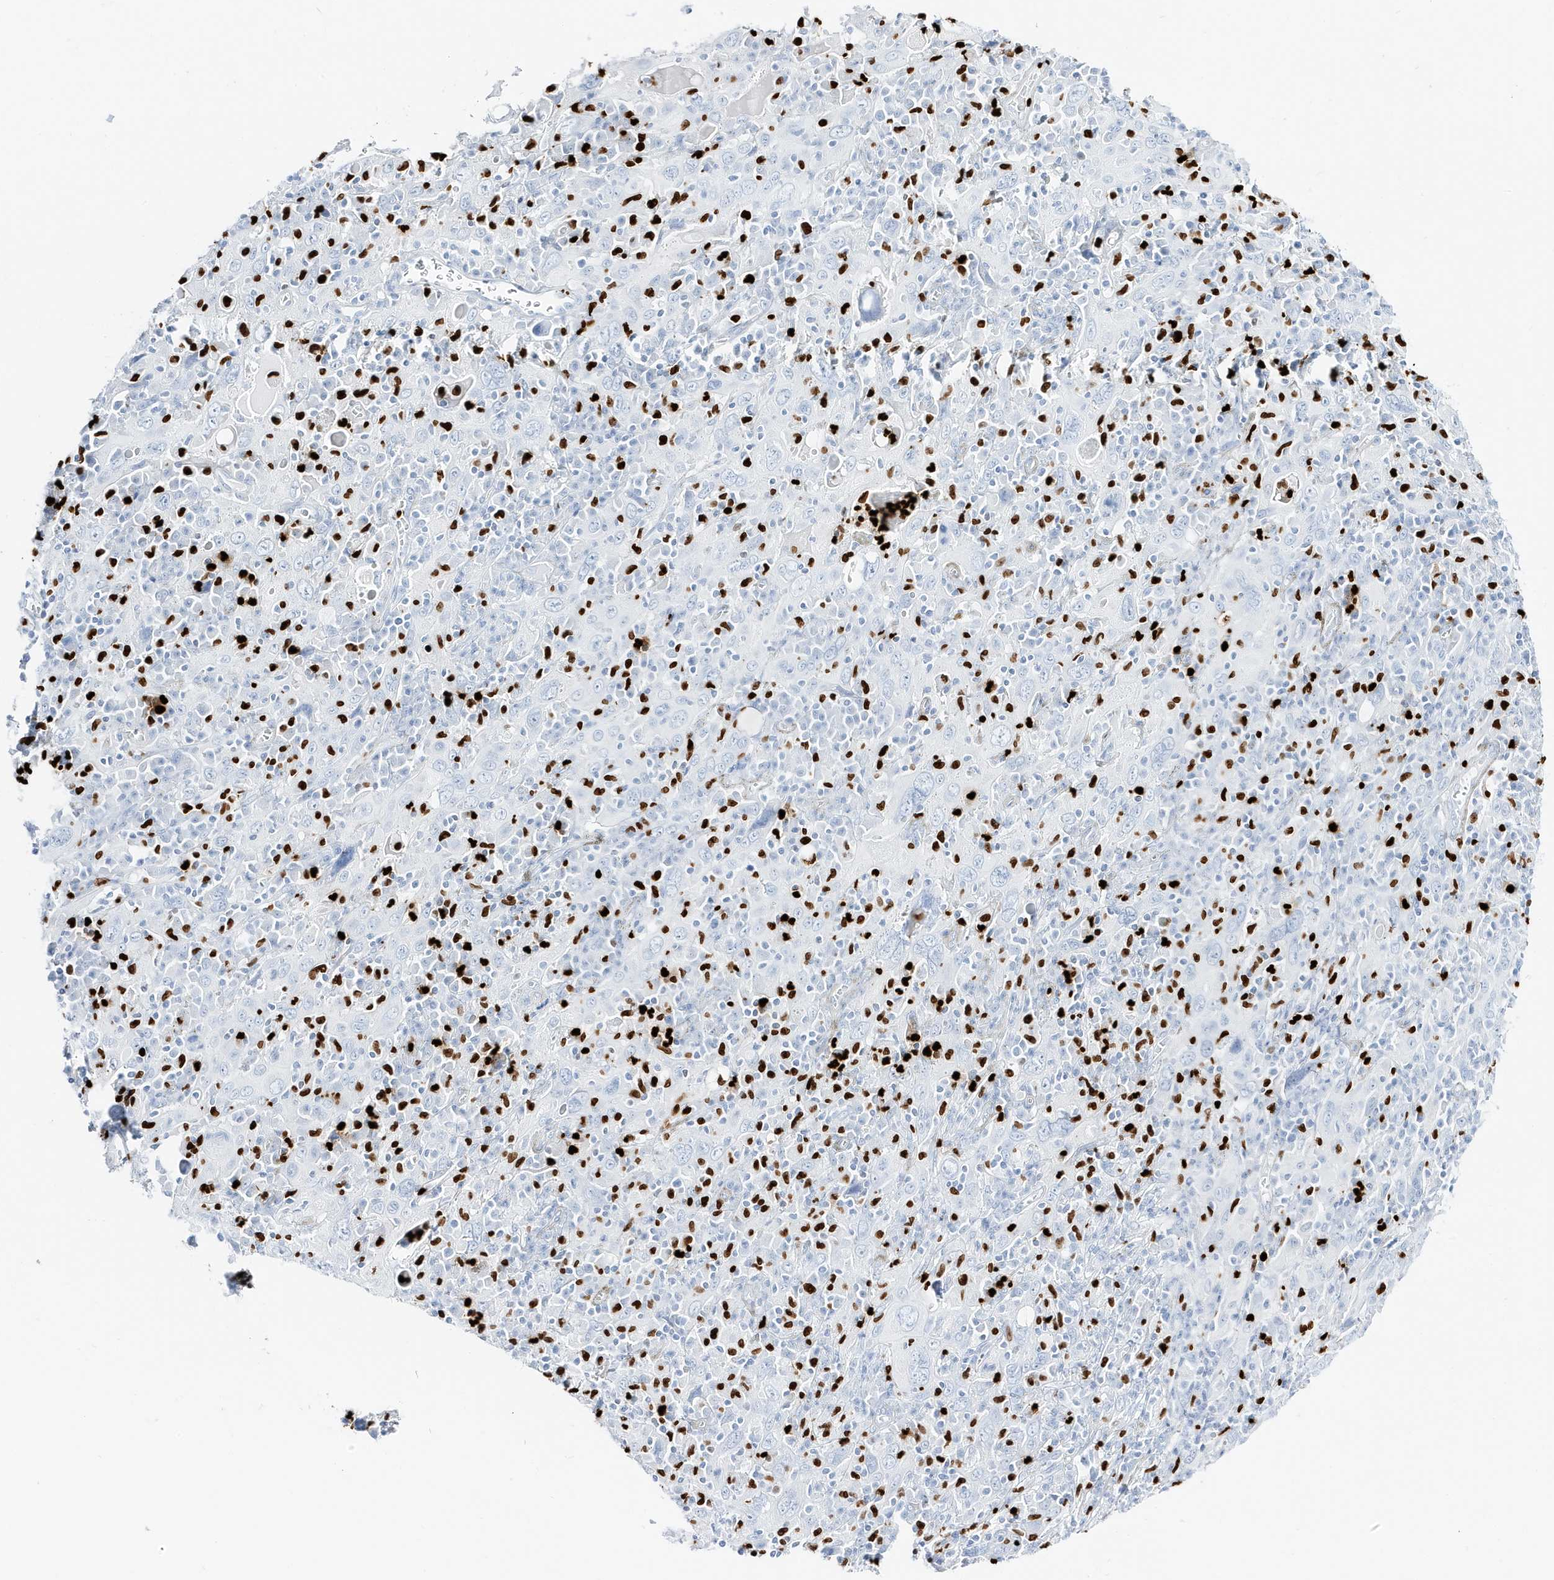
{"staining": {"intensity": "negative", "quantity": "none", "location": "none"}, "tissue": "cervical cancer", "cell_type": "Tumor cells", "image_type": "cancer", "snomed": [{"axis": "morphology", "description": "Squamous cell carcinoma, NOS"}, {"axis": "topography", "description": "Cervix"}], "caption": "Immunohistochemistry photomicrograph of human cervical cancer (squamous cell carcinoma) stained for a protein (brown), which shows no staining in tumor cells.", "gene": "MNDA", "patient": {"sex": "female", "age": 46}}